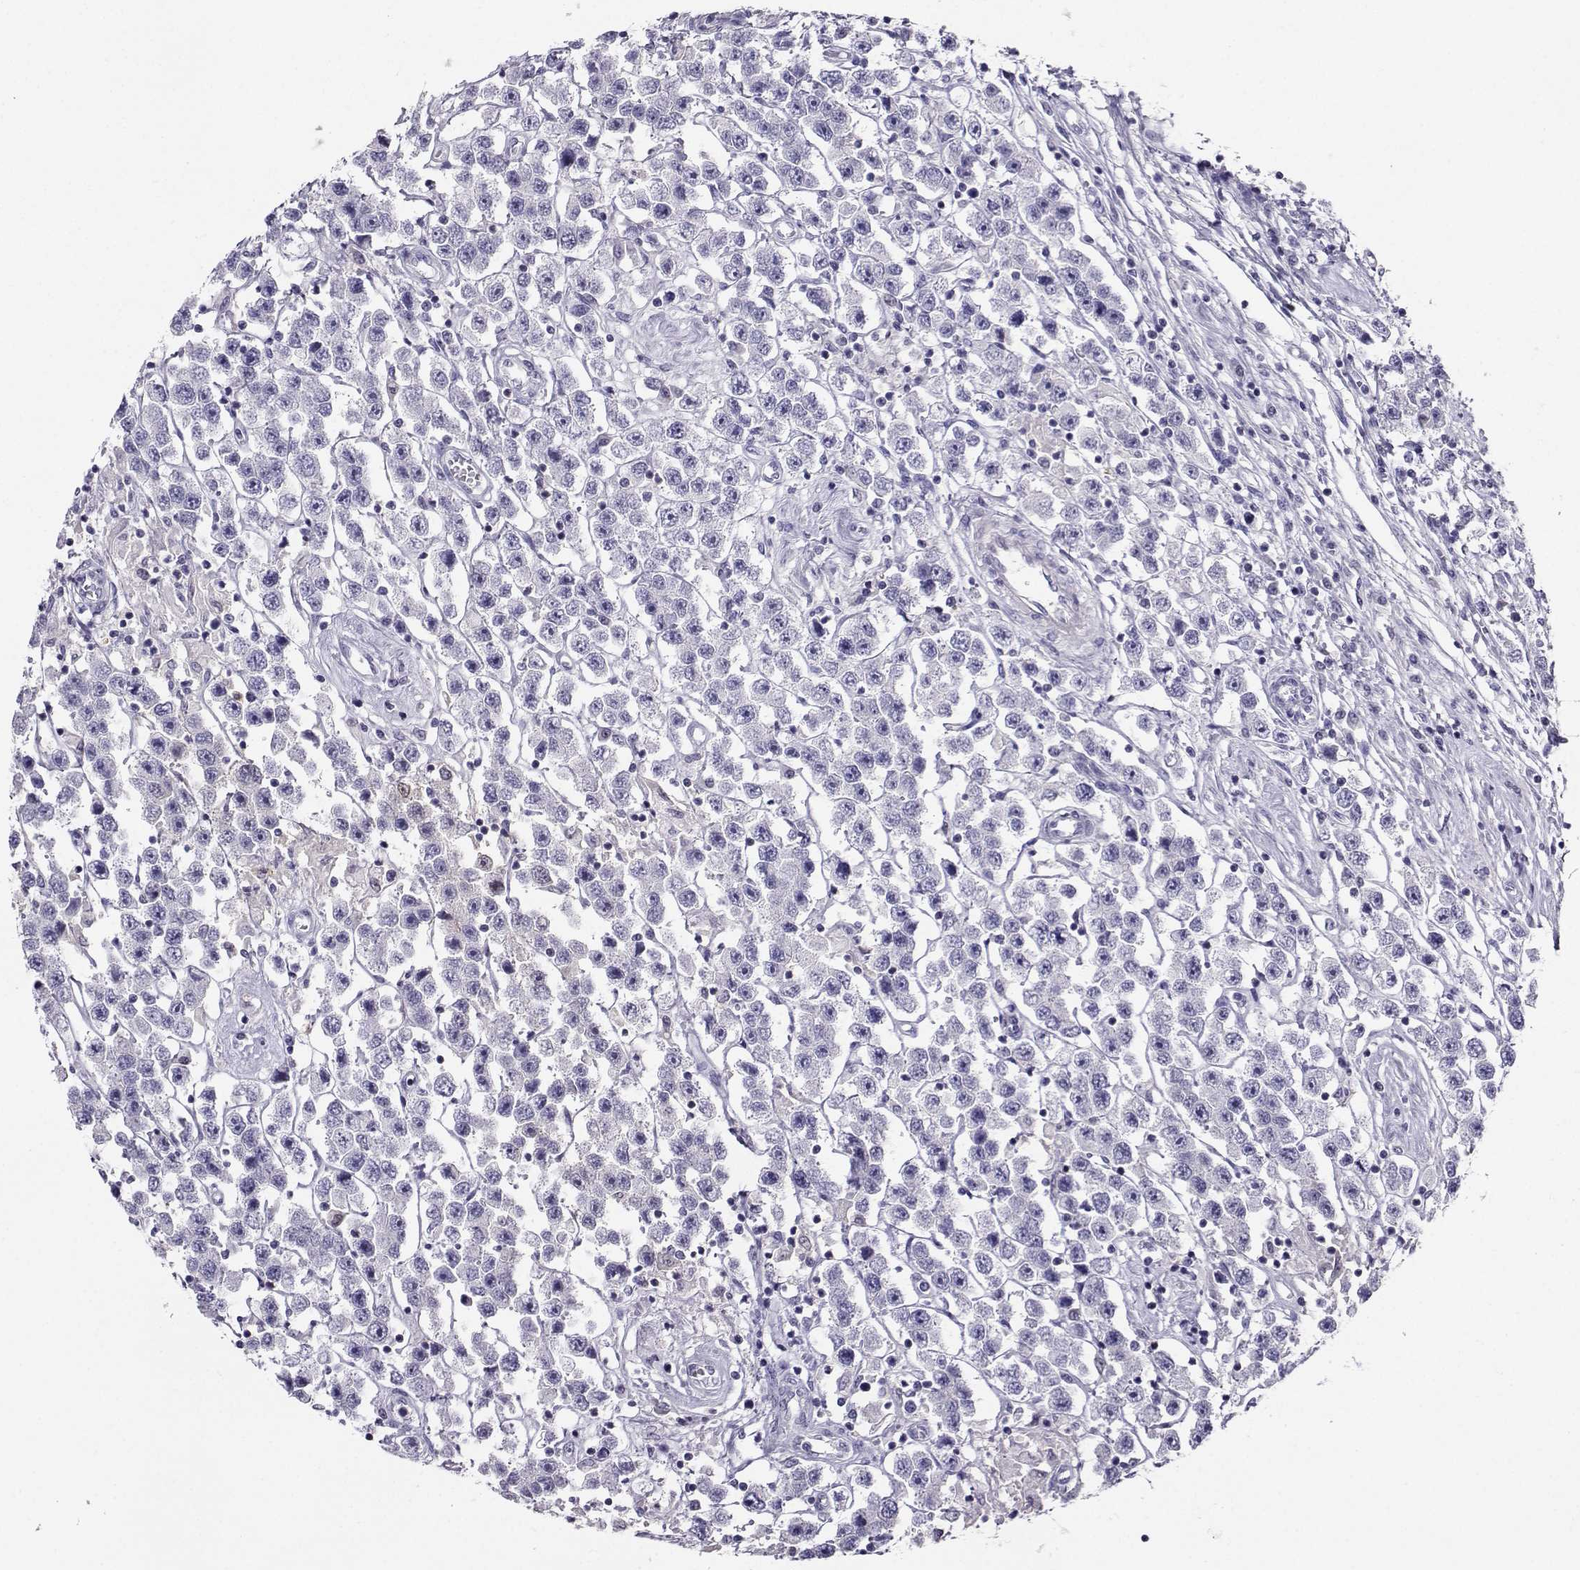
{"staining": {"intensity": "negative", "quantity": "none", "location": "none"}, "tissue": "testis cancer", "cell_type": "Tumor cells", "image_type": "cancer", "snomed": [{"axis": "morphology", "description": "Seminoma, NOS"}, {"axis": "topography", "description": "Testis"}], "caption": "This photomicrograph is of testis cancer (seminoma) stained with IHC to label a protein in brown with the nuclei are counter-stained blue. There is no positivity in tumor cells. Nuclei are stained in blue.", "gene": "PGK1", "patient": {"sex": "male", "age": 45}}